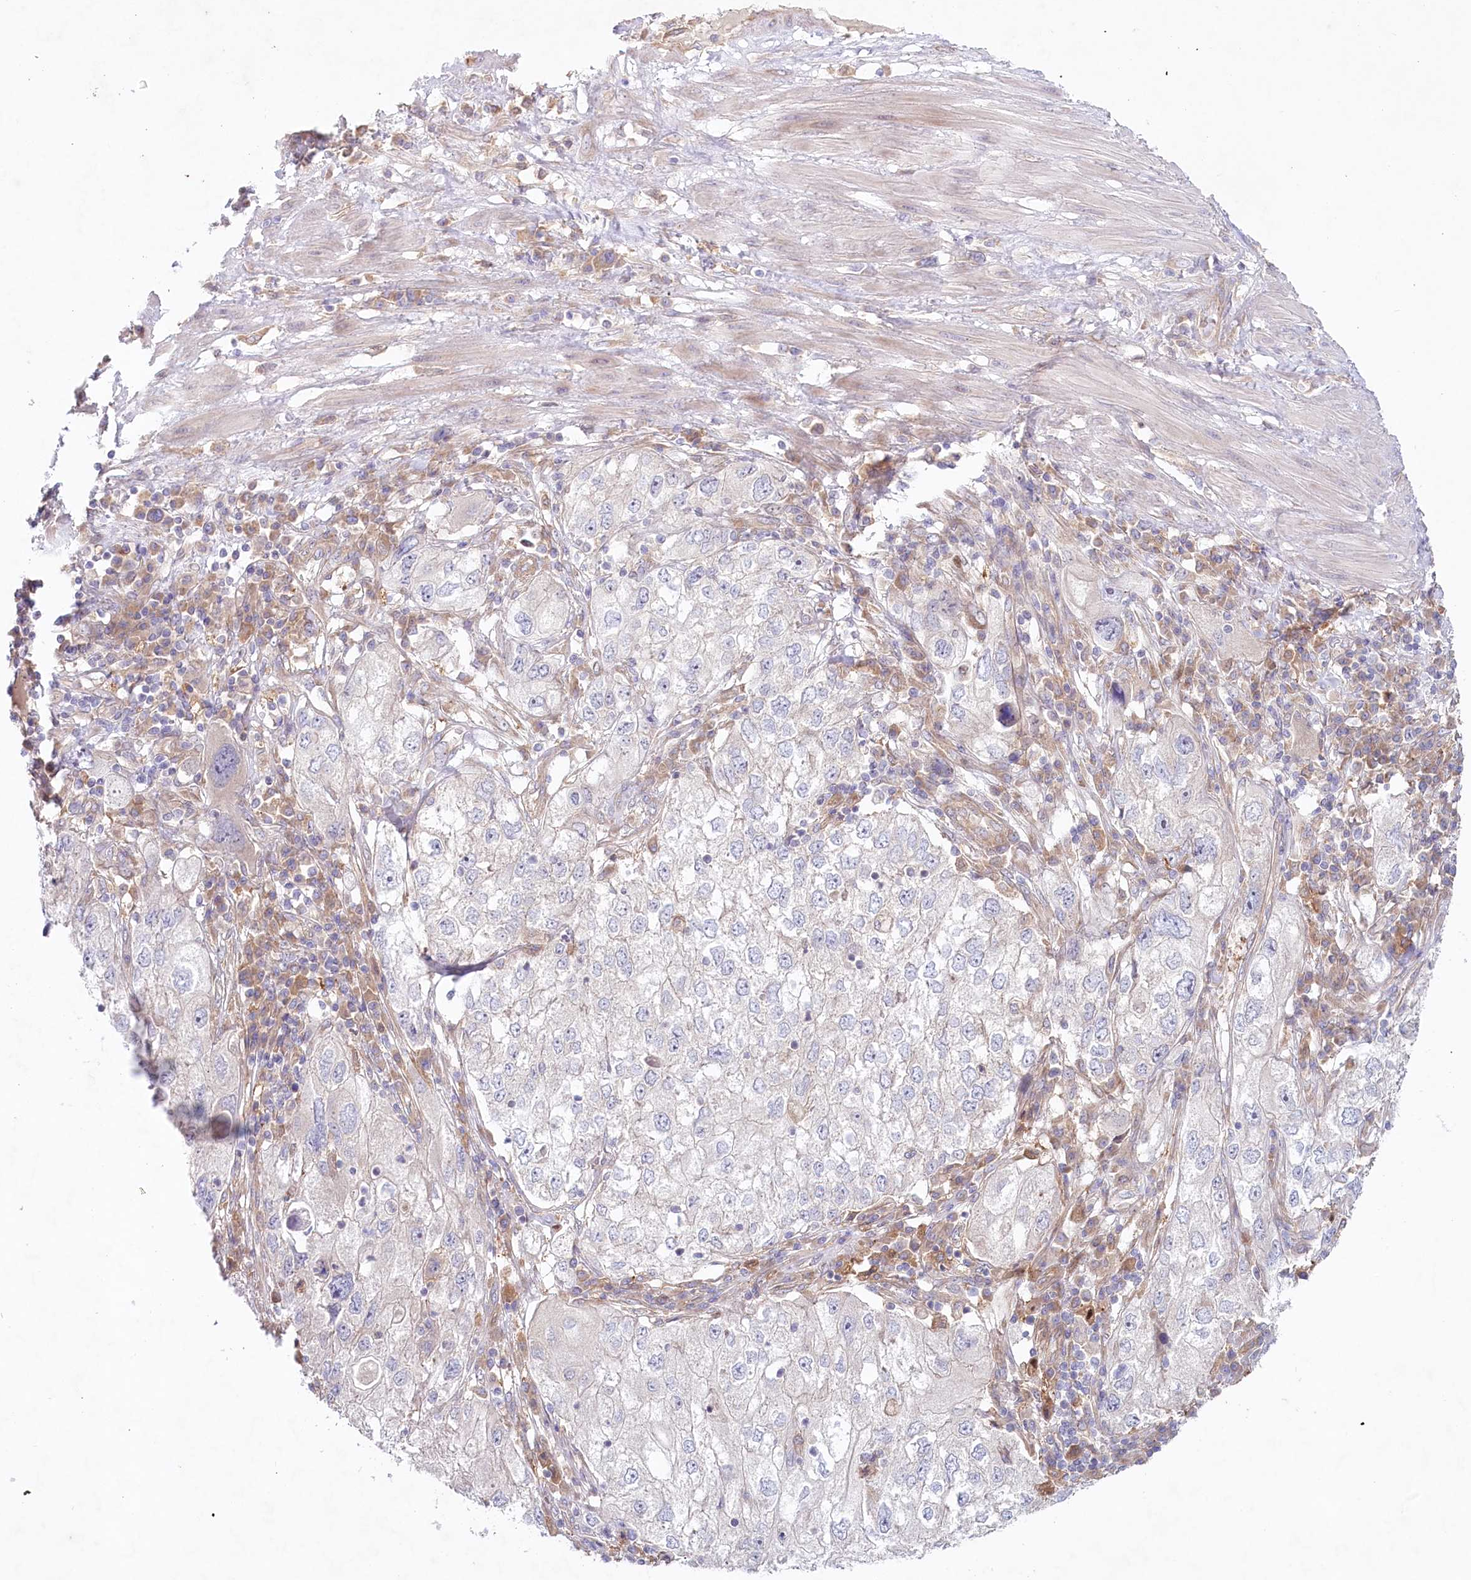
{"staining": {"intensity": "negative", "quantity": "none", "location": "none"}, "tissue": "endometrial cancer", "cell_type": "Tumor cells", "image_type": "cancer", "snomed": [{"axis": "morphology", "description": "Adenocarcinoma, NOS"}, {"axis": "topography", "description": "Endometrium"}], "caption": "DAB immunohistochemical staining of adenocarcinoma (endometrial) exhibits no significant staining in tumor cells.", "gene": "TNIP1", "patient": {"sex": "female", "age": 49}}